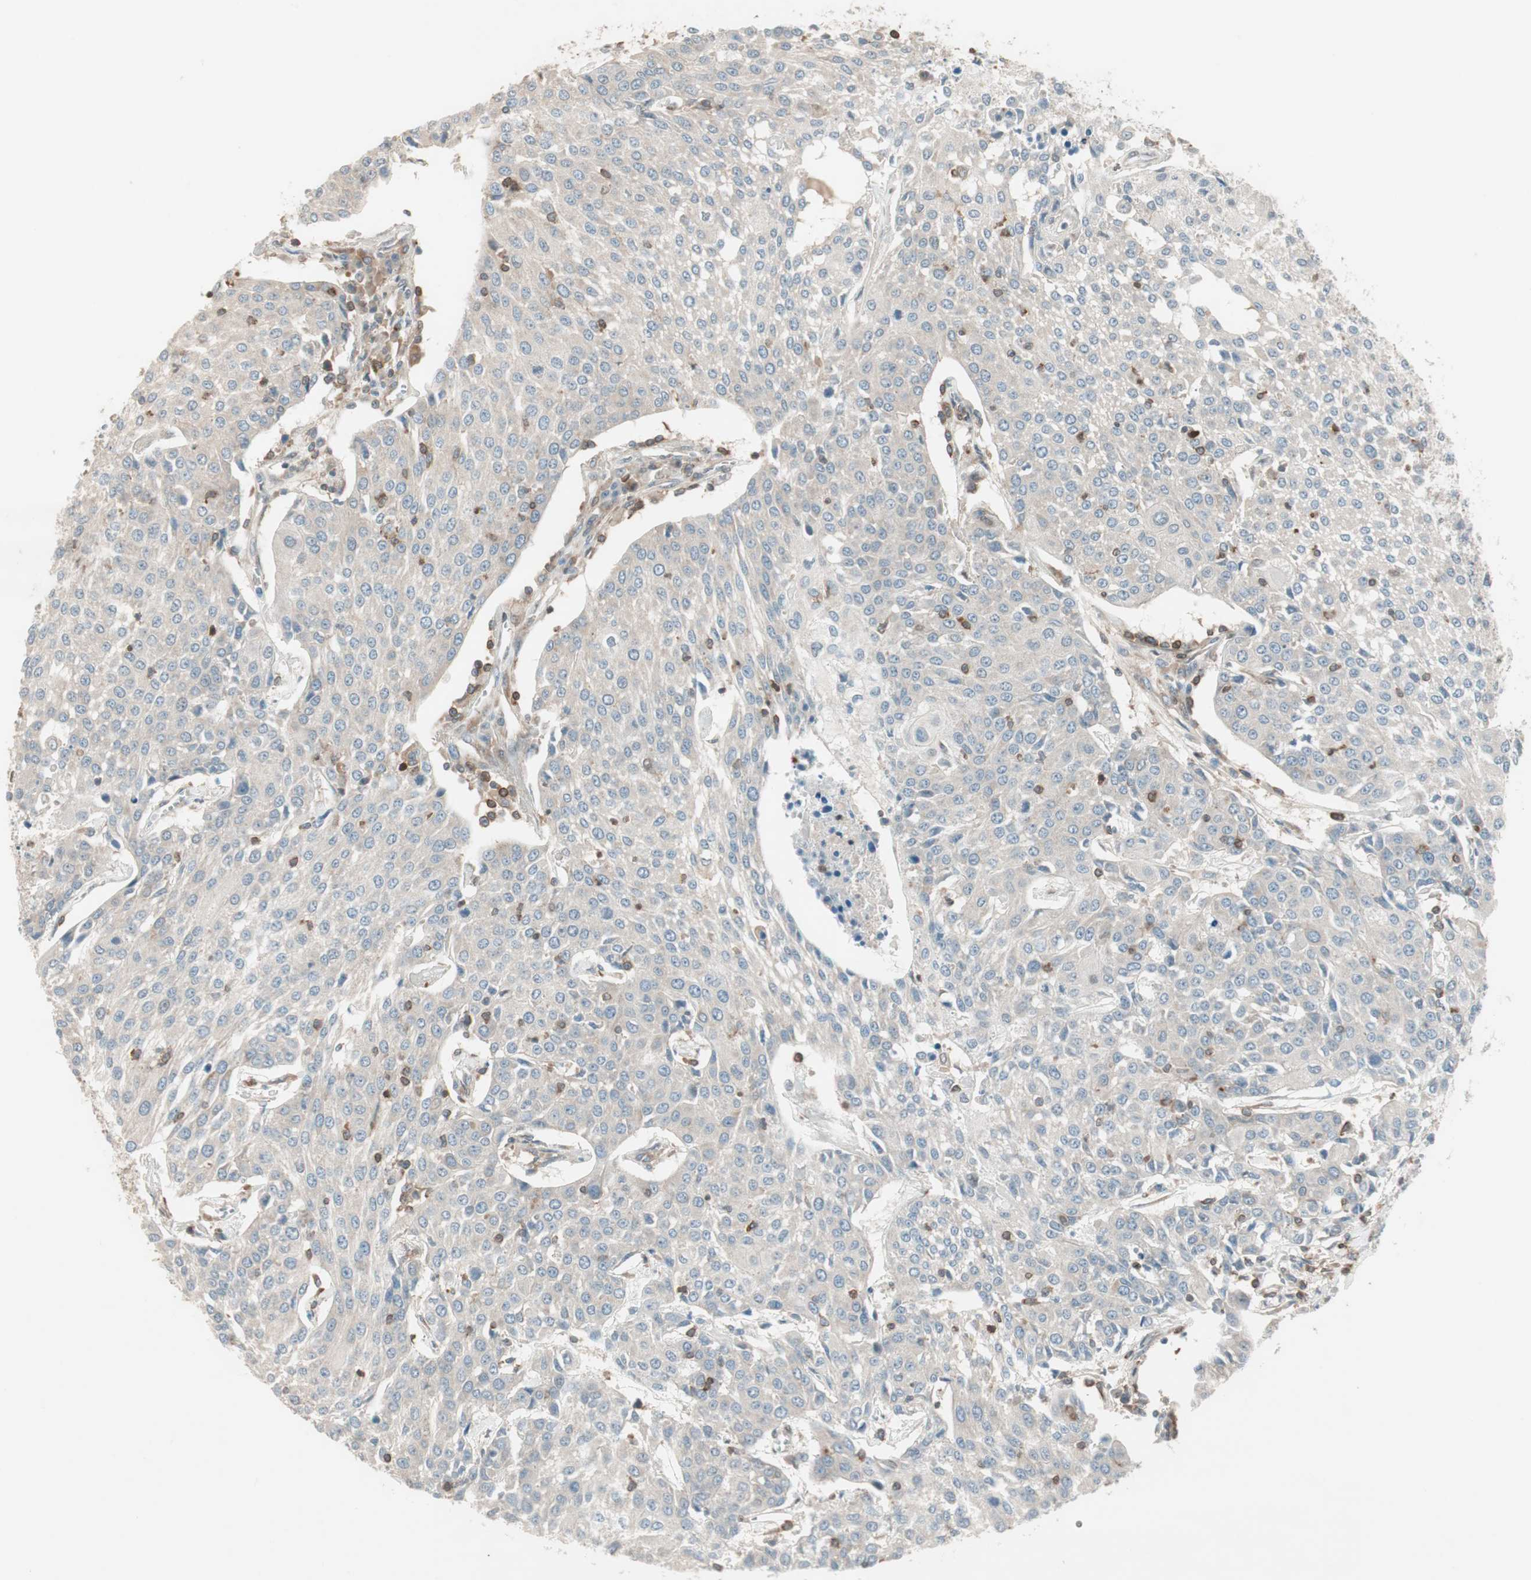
{"staining": {"intensity": "weak", "quantity": "25%-75%", "location": "cytoplasmic/membranous"}, "tissue": "urothelial cancer", "cell_type": "Tumor cells", "image_type": "cancer", "snomed": [{"axis": "morphology", "description": "Urothelial carcinoma, High grade"}, {"axis": "topography", "description": "Urinary bladder"}], "caption": "Weak cytoplasmic/membranous protein staining is appreciated in about 25%-75% of tumor cells in urothelial cancer.", "gene": "BIN1", "patient": {"sex": "female", "age": 85}}